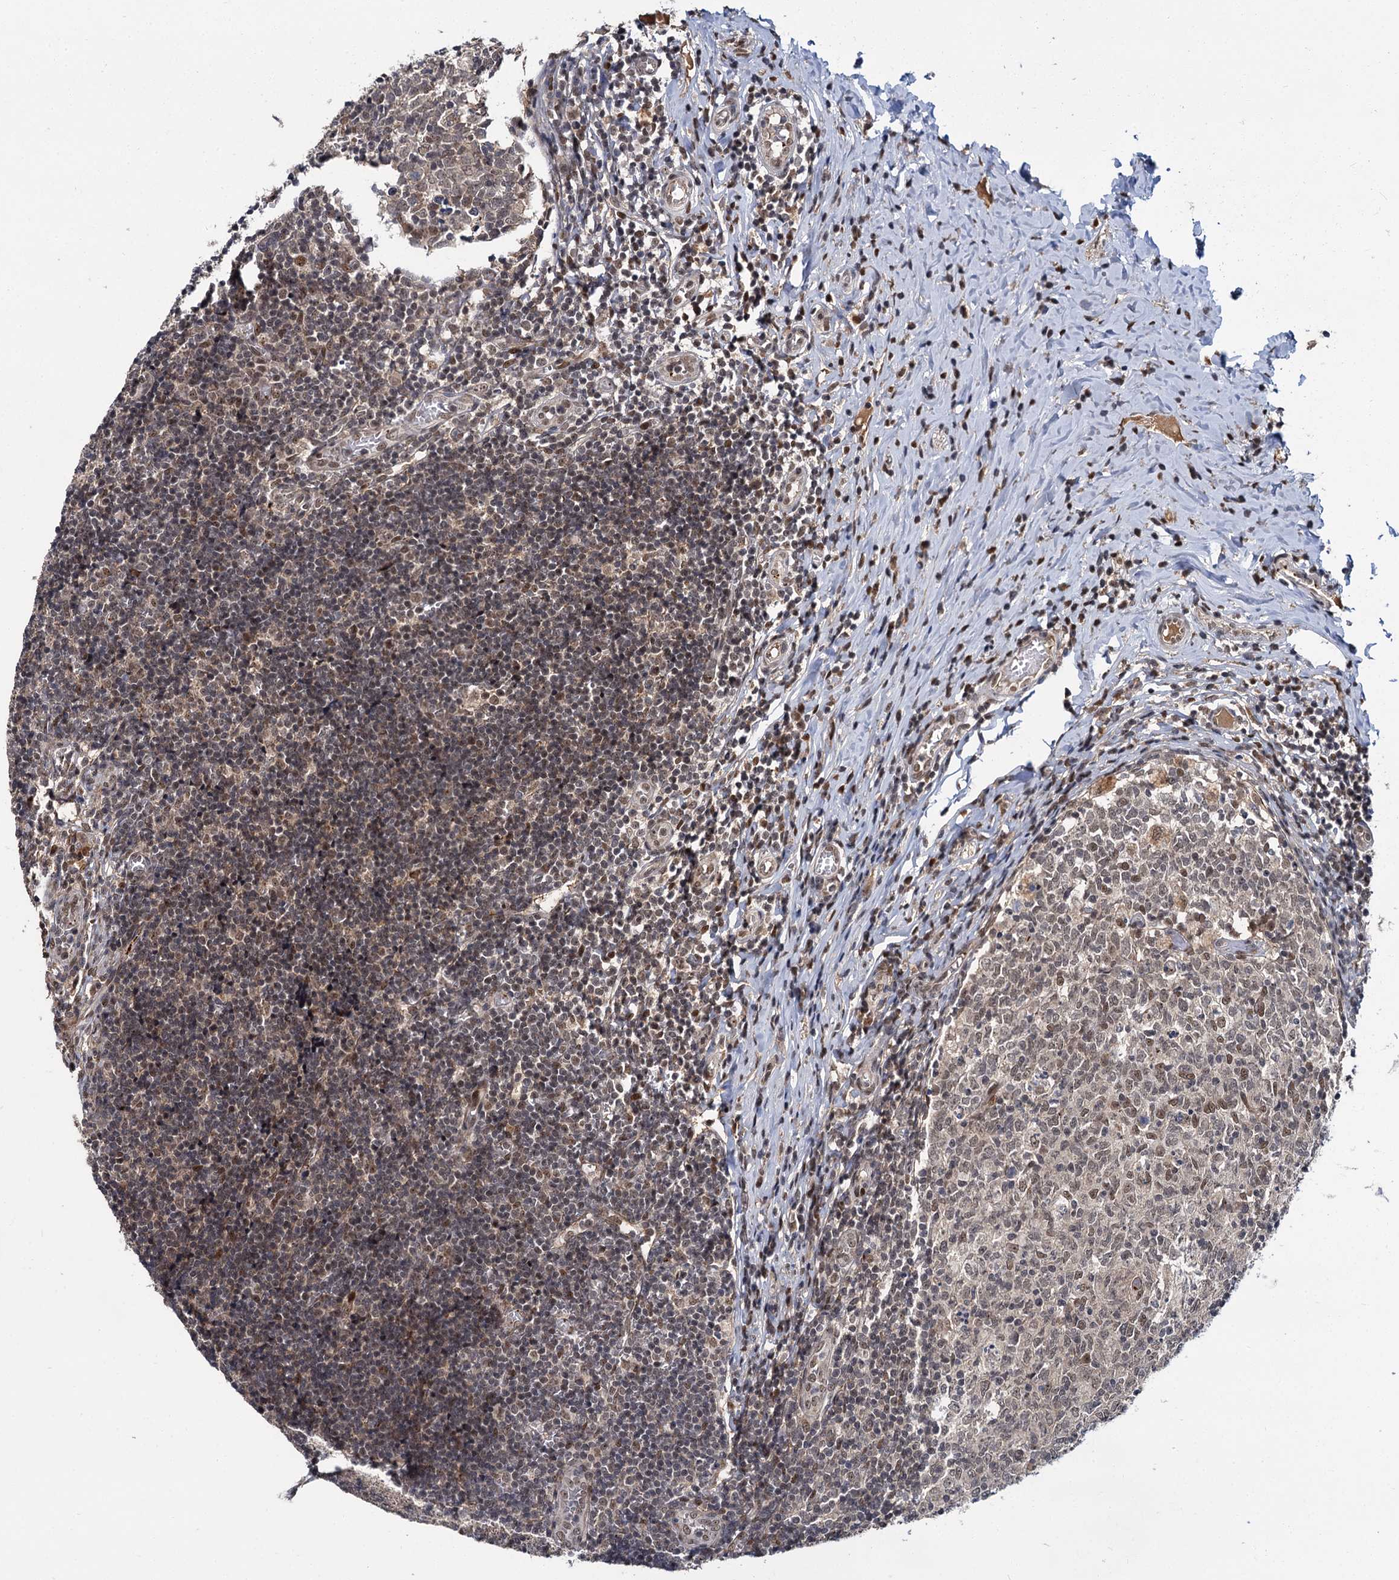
{"staining": {"intensity": "moderate", "quantity": ">75%", "location": "cytoplasmic/membranous,nuclear"}, "tissue": "appendix", "cell_type": "Glandular cells", "image_type": "normal", "snomed": [{"axis": "morphology", "description": "Normal tissue, NOS"}, {"axis": "topography", "description": "Appendix"}], "caption": "Human appendix stained with a protein marker displays moderate staining in glandular cells.", "gene": "MBD6", "patient": {"sex": "male", "age": 8}}